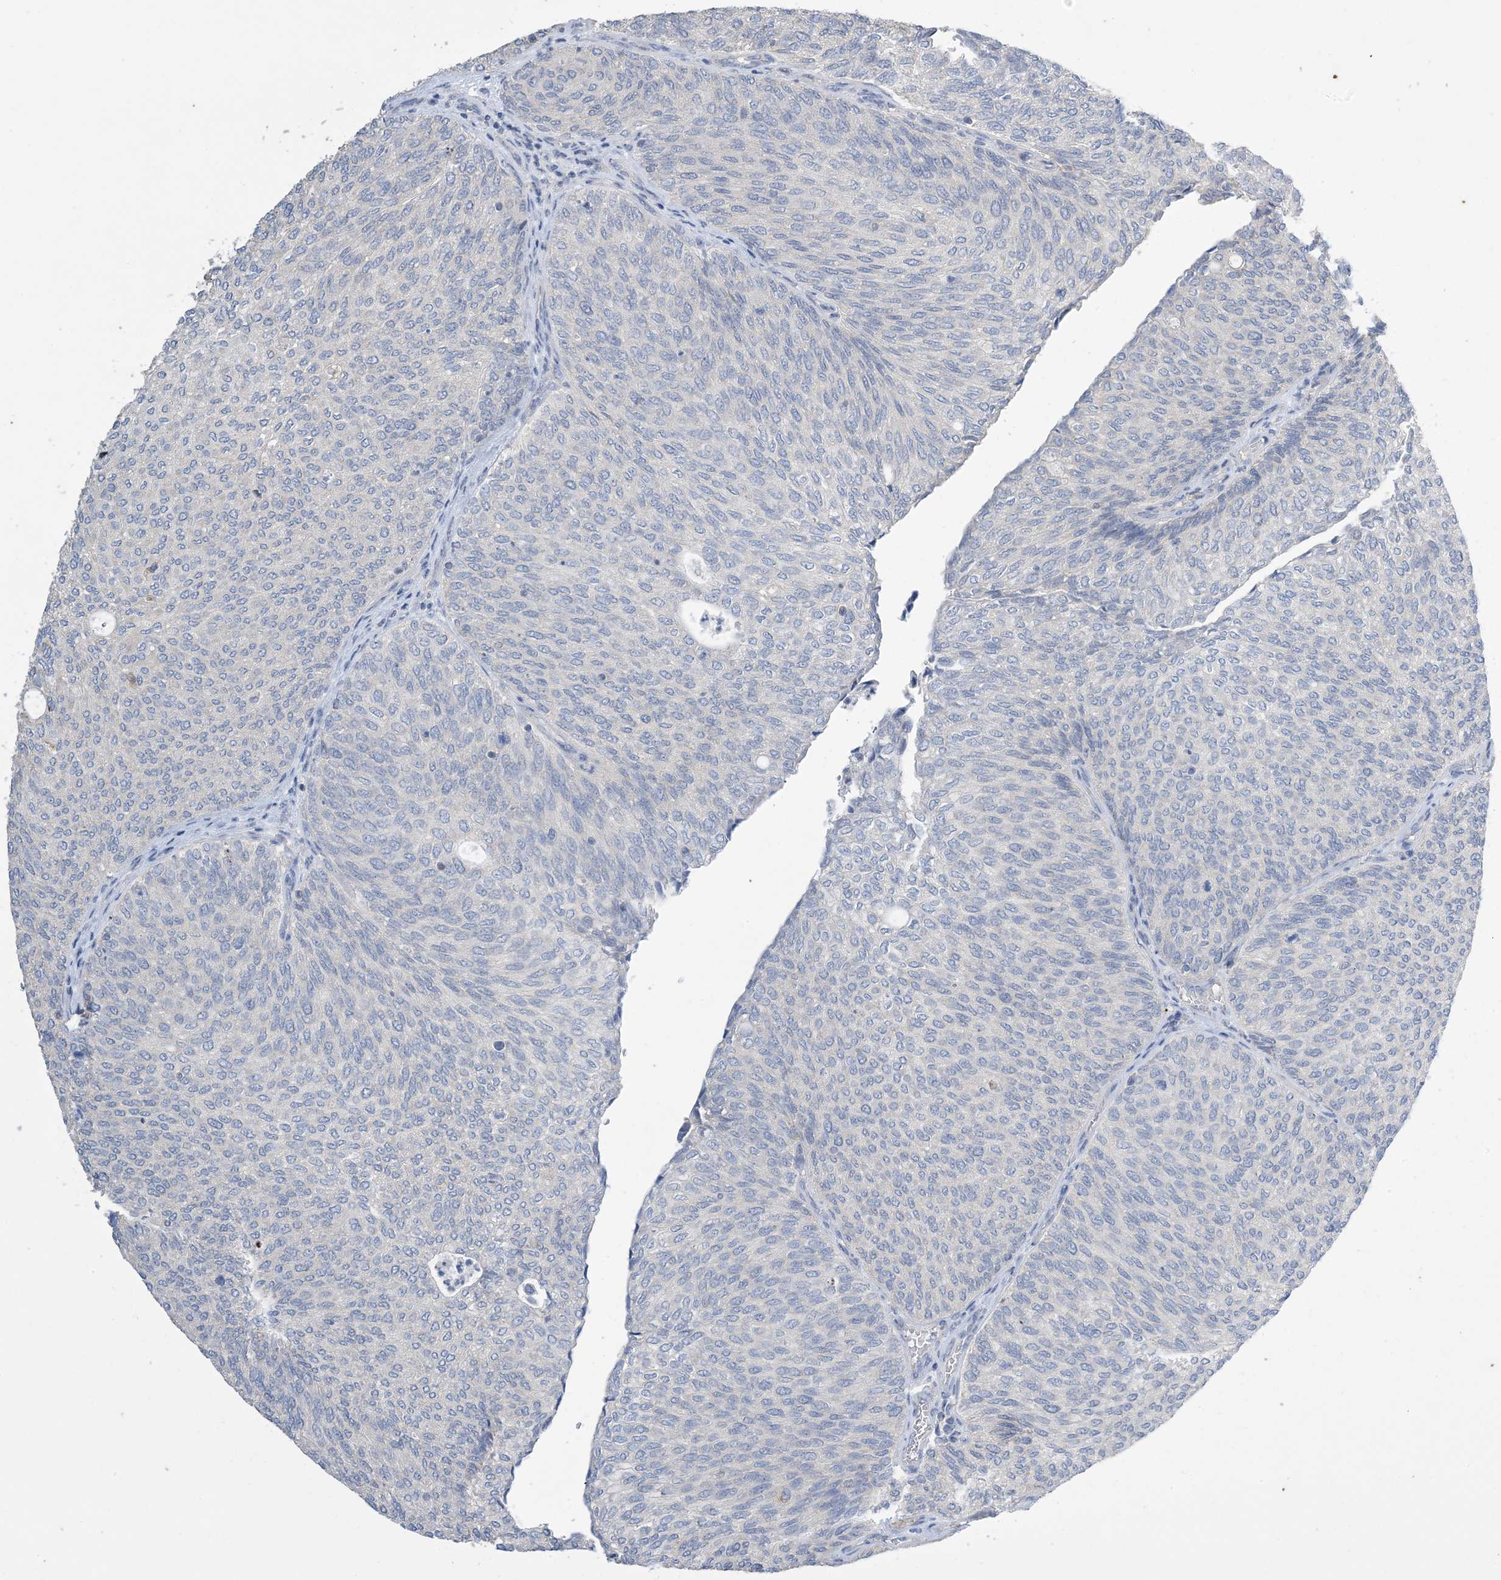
{"staining": {"intensity": "negative", "quantity": "none", "location": "none"}, "tissue": "urothelial cancer", "cell_type": "Tumor cells", "image_type": "cancer", "snomed": [{"axis": "morphology", "description": "Urothelial carcinoma, Low grade"}, {"axis": "topography", "description": "Urinary bladder"}], "caption": "Tumor cells show no significant positivity in urothelial carcinoma (low-grade).", "gene": "KPRP", "patient": {"sex": "female", "age": 79}}